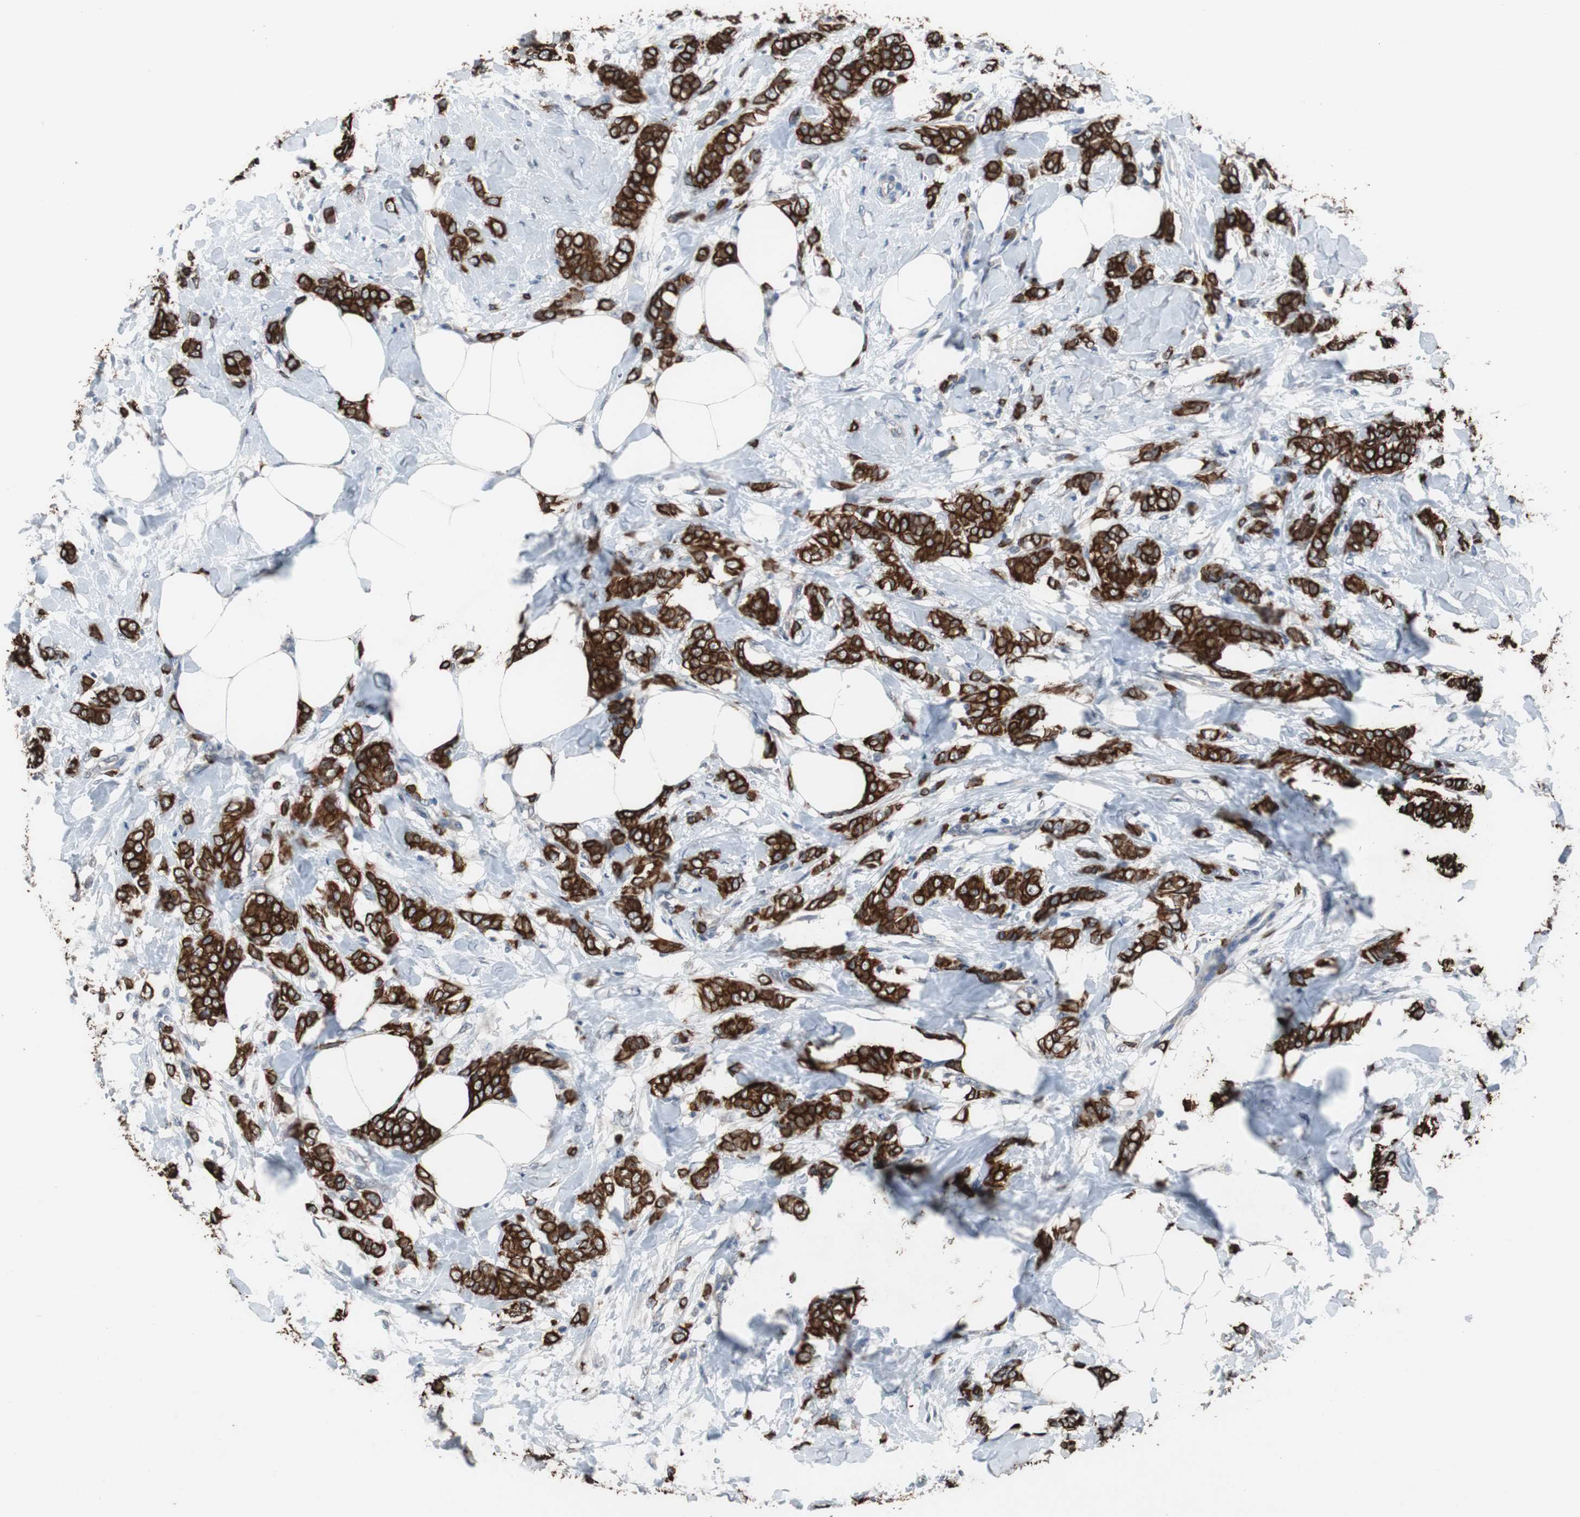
{"staining": {"intensity": "strong", "quantity": ">75%", "location": "cytoplasmic/membranous"}, "tissue": "breast cancer", "cell_type": "Tumor cells", "image_type": "cancer", "snomed": [{"axis": "morphology", "description": "Lobular carcinoma, in situ"}, {"axis": "morphology", "description": "Lobular carcinoma"}, {"axis": "topography", "description": "Breast"}], "caption": "Protein staining shows strong cytoplasmic/membranous staining in about >75% of tumor cells in lobular carcinoma (breast).", "gene": "USP10", "patient": {"sex": "female", "age": 41}}